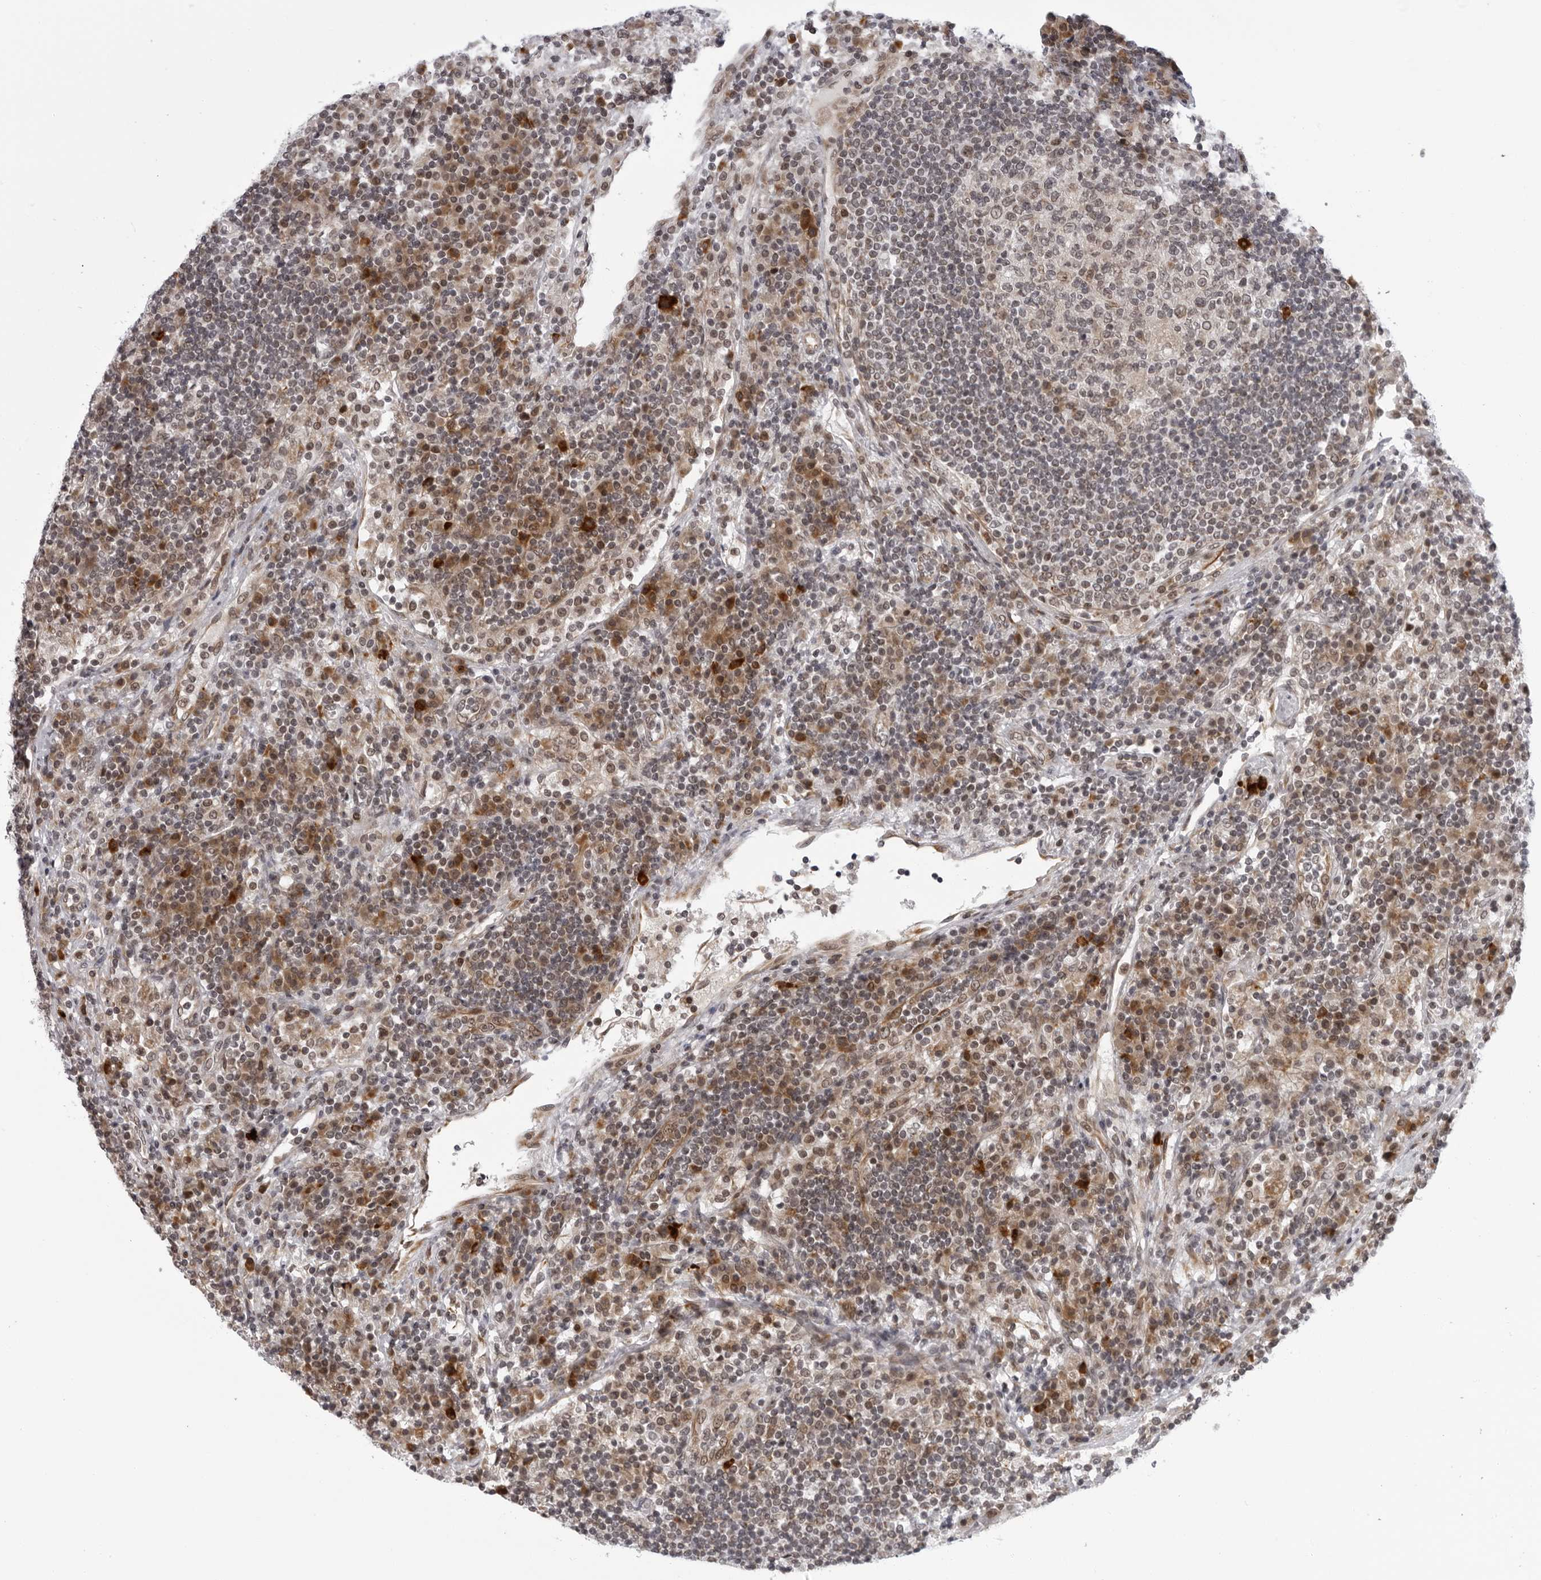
{"staining": {"intensity": "weak", "quantity": "<25%", "location": "cytoplasmic/membranous,nuclear"}, "tissue": "lymph node", "cell_type": "Germinal center cells", "image_type": "normal", "snomed": [{"axis": "morphology", "description": "Normal tissue, NOS"}, {"axis": "topography", "description": "Lymph node"}], "caption": "Germinal center cells show no significant protein expression in benign lymph node. Nuclei are stained in blue.", "gene": "GCSAML", "patient": {"sex": "female", "age": 53}}